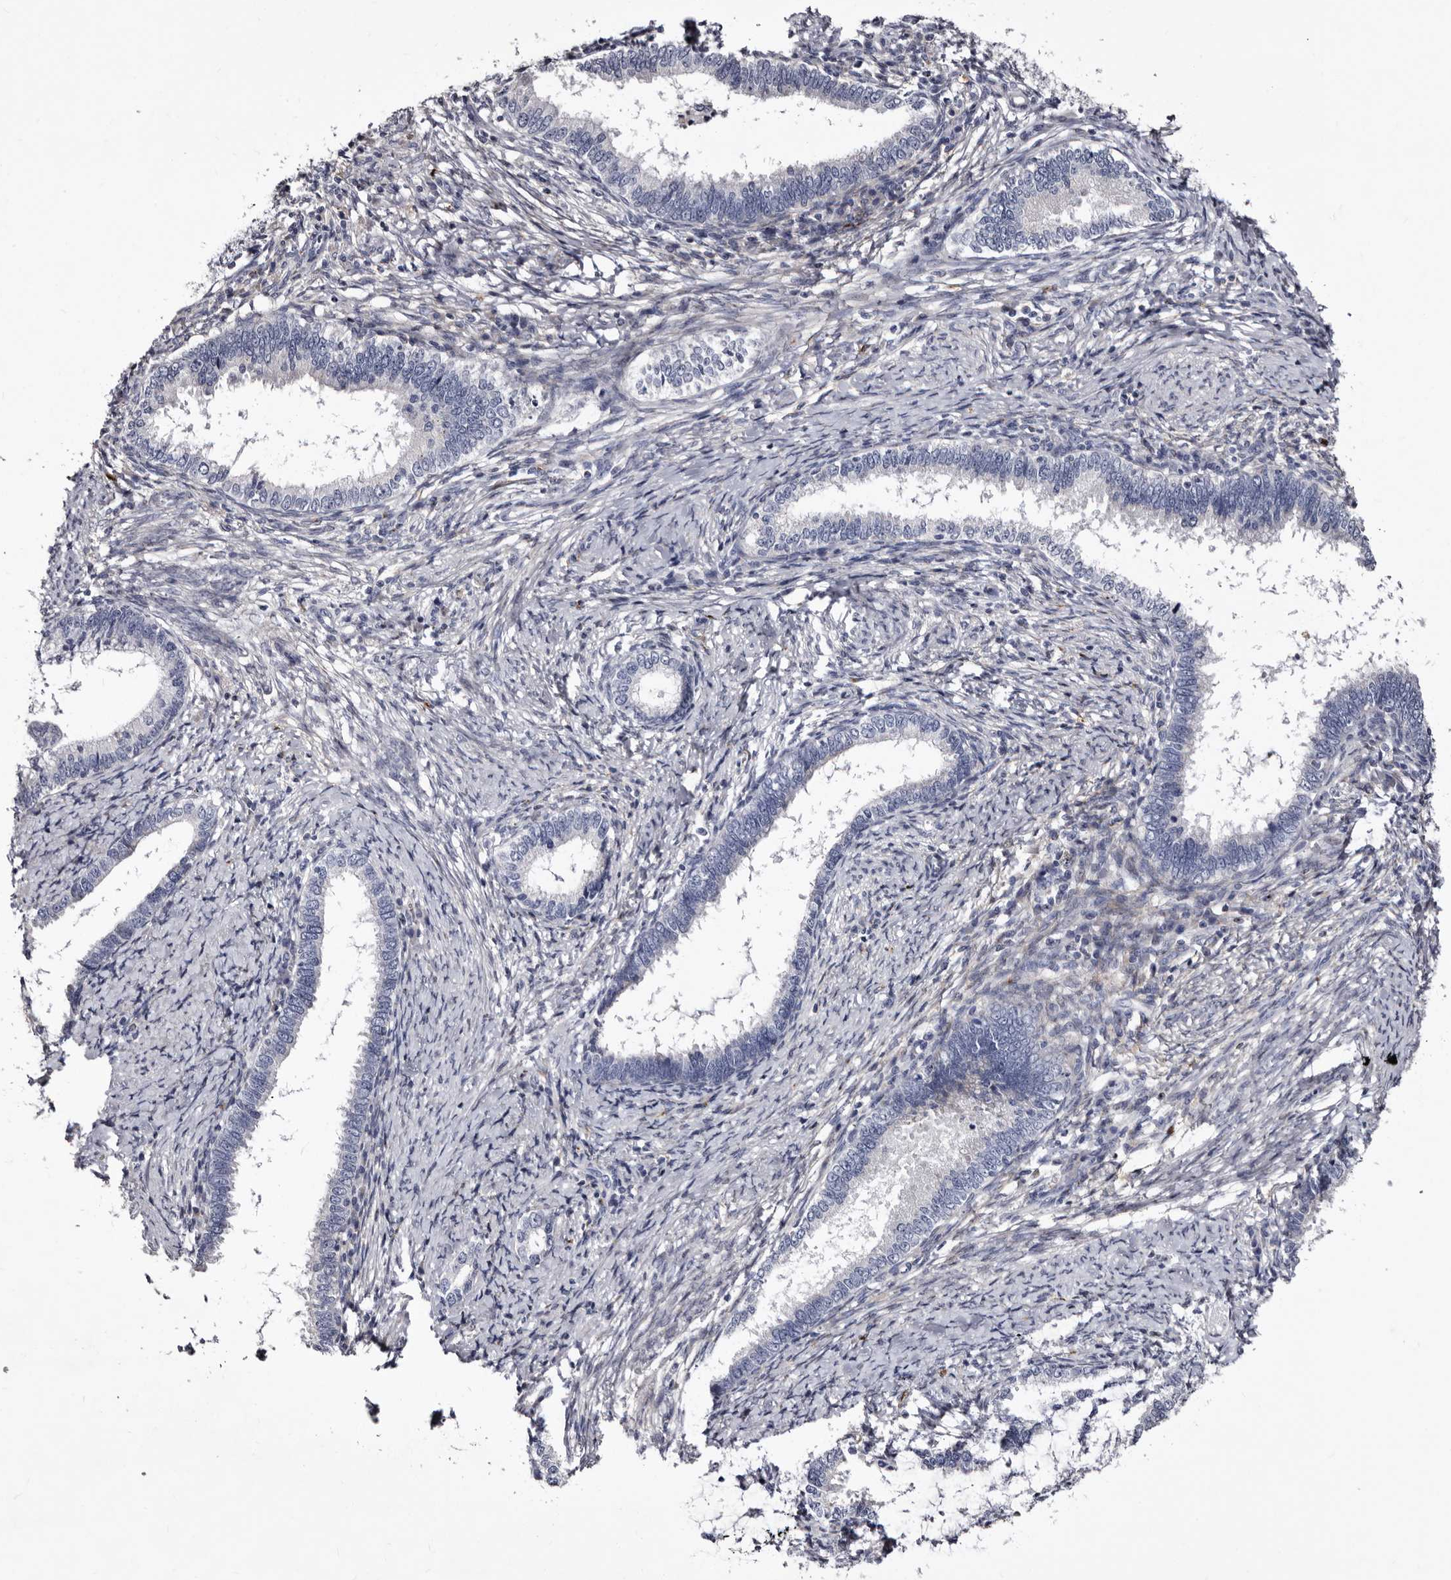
{"staining": {"intensity": "negative", "quantity": "none", "location": "none"}, "tissue": "cervical cancer", "cell_type": "Tumor cells", "image_type": "cancer", "snomed": [{"axis": "morphology", "description": "Adenocarcinoma, NOS"}, {"axis": "topography", "description": "Cervix"}], "caption": "This is a micrograph of immunohistochemistry staining of adenocarcinoma (cervical), which shows no expression in tumor cells.", "gene": "AUNIP", "patient": {"sex": "female", "age": 36}}